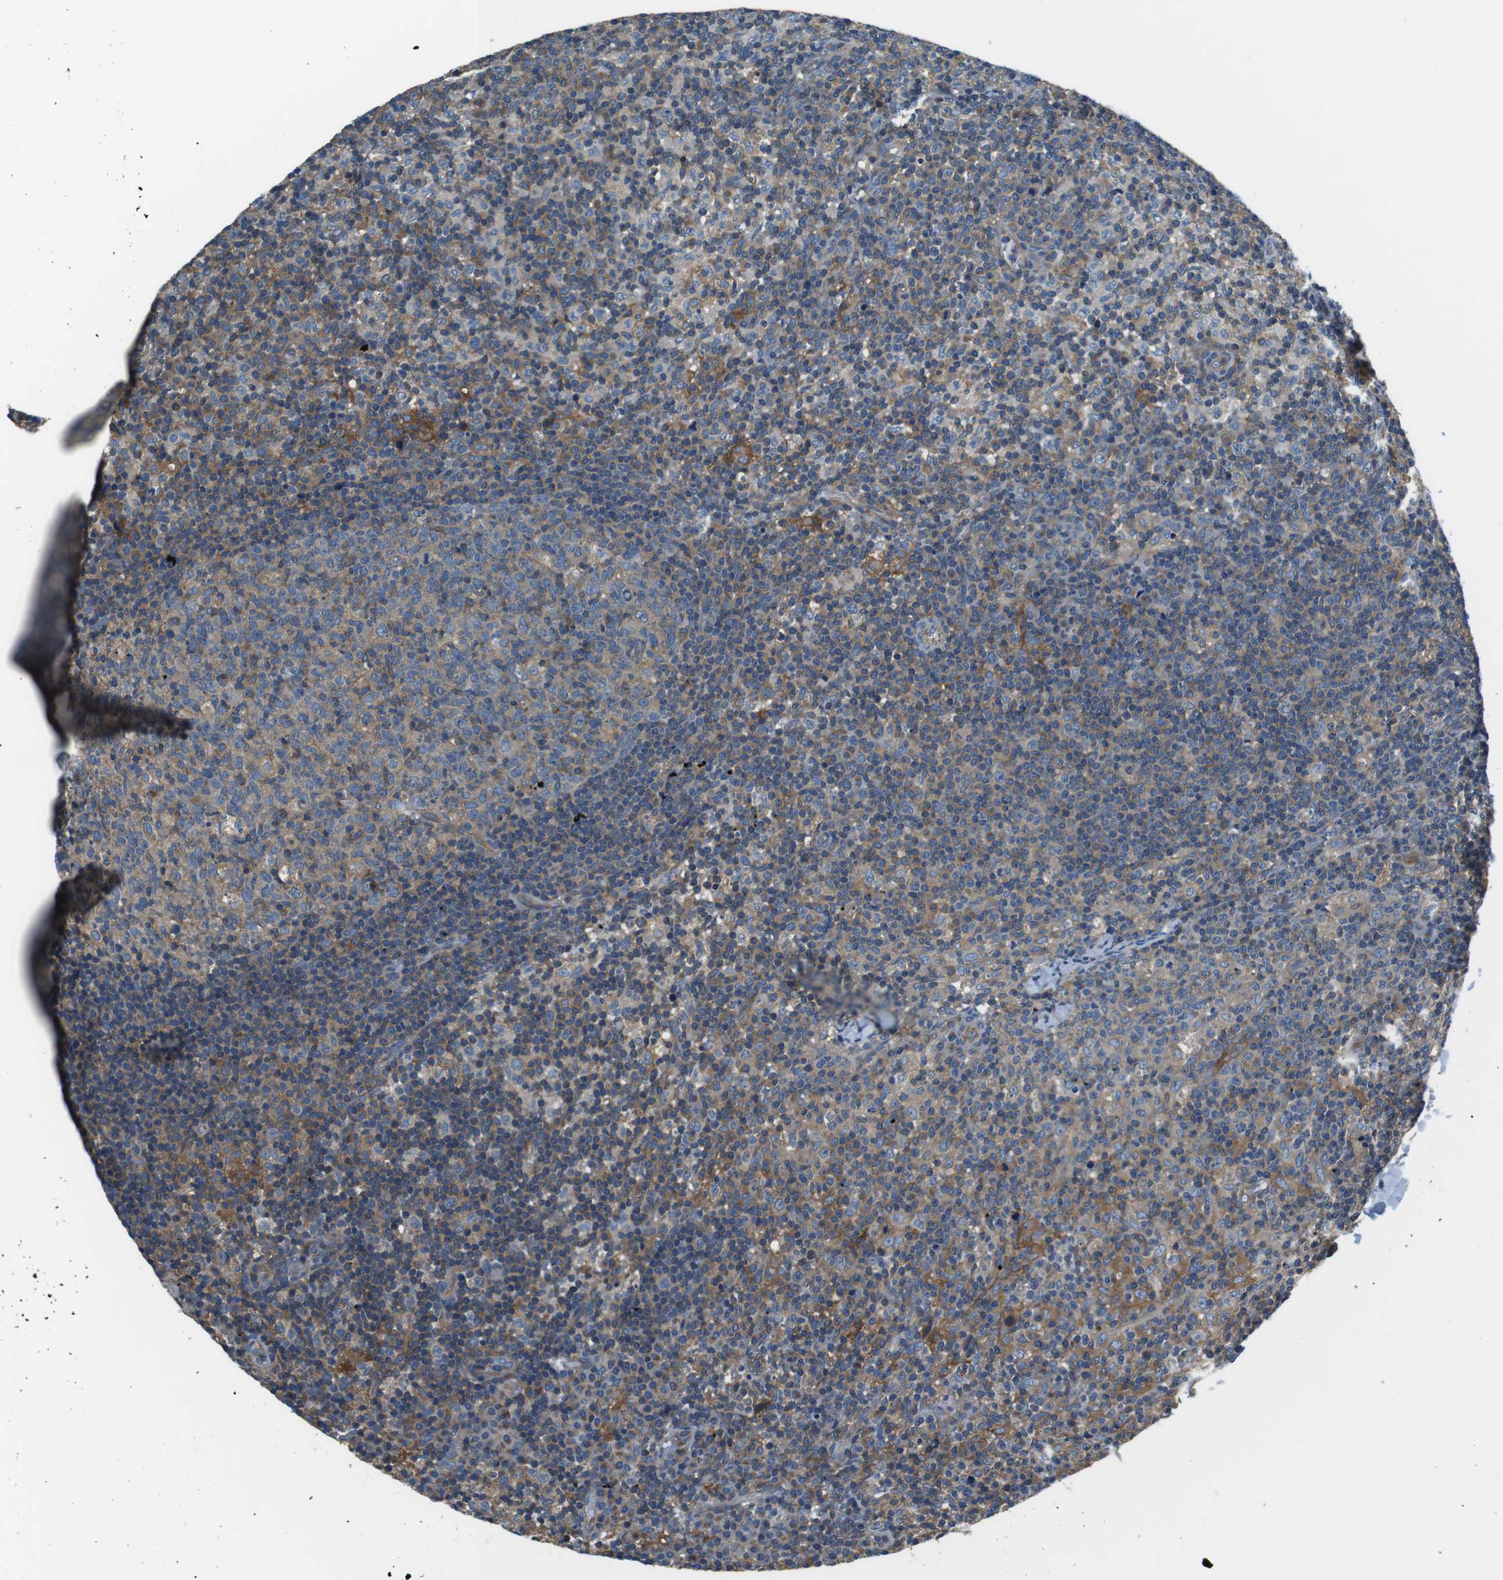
{"staining": {"intensity": "weak", "quantity": "25%-75%", "location": "cytoplasmic/membranous"}, "tissue": "lymph node", "cell_type": "Germinal center cells", "image_type": "normal", "snomed": [{"axis": "morphology", "description": "Normal tissue, NOS"}, {"axis": "morphology", "description": "Inflammation, NOS"}, {"axis": "topography", "description": "Lymph node"}], "caption": "This micrograph displays immunohistochemistry (IHC) staining of unremarkable human lymph node, with low weak cytoplasmic/membranous staining in approximately 25%-75% of germinal center cells.", "gene": "DENND4C", "patient": {"sex": "male", "age": 55}}